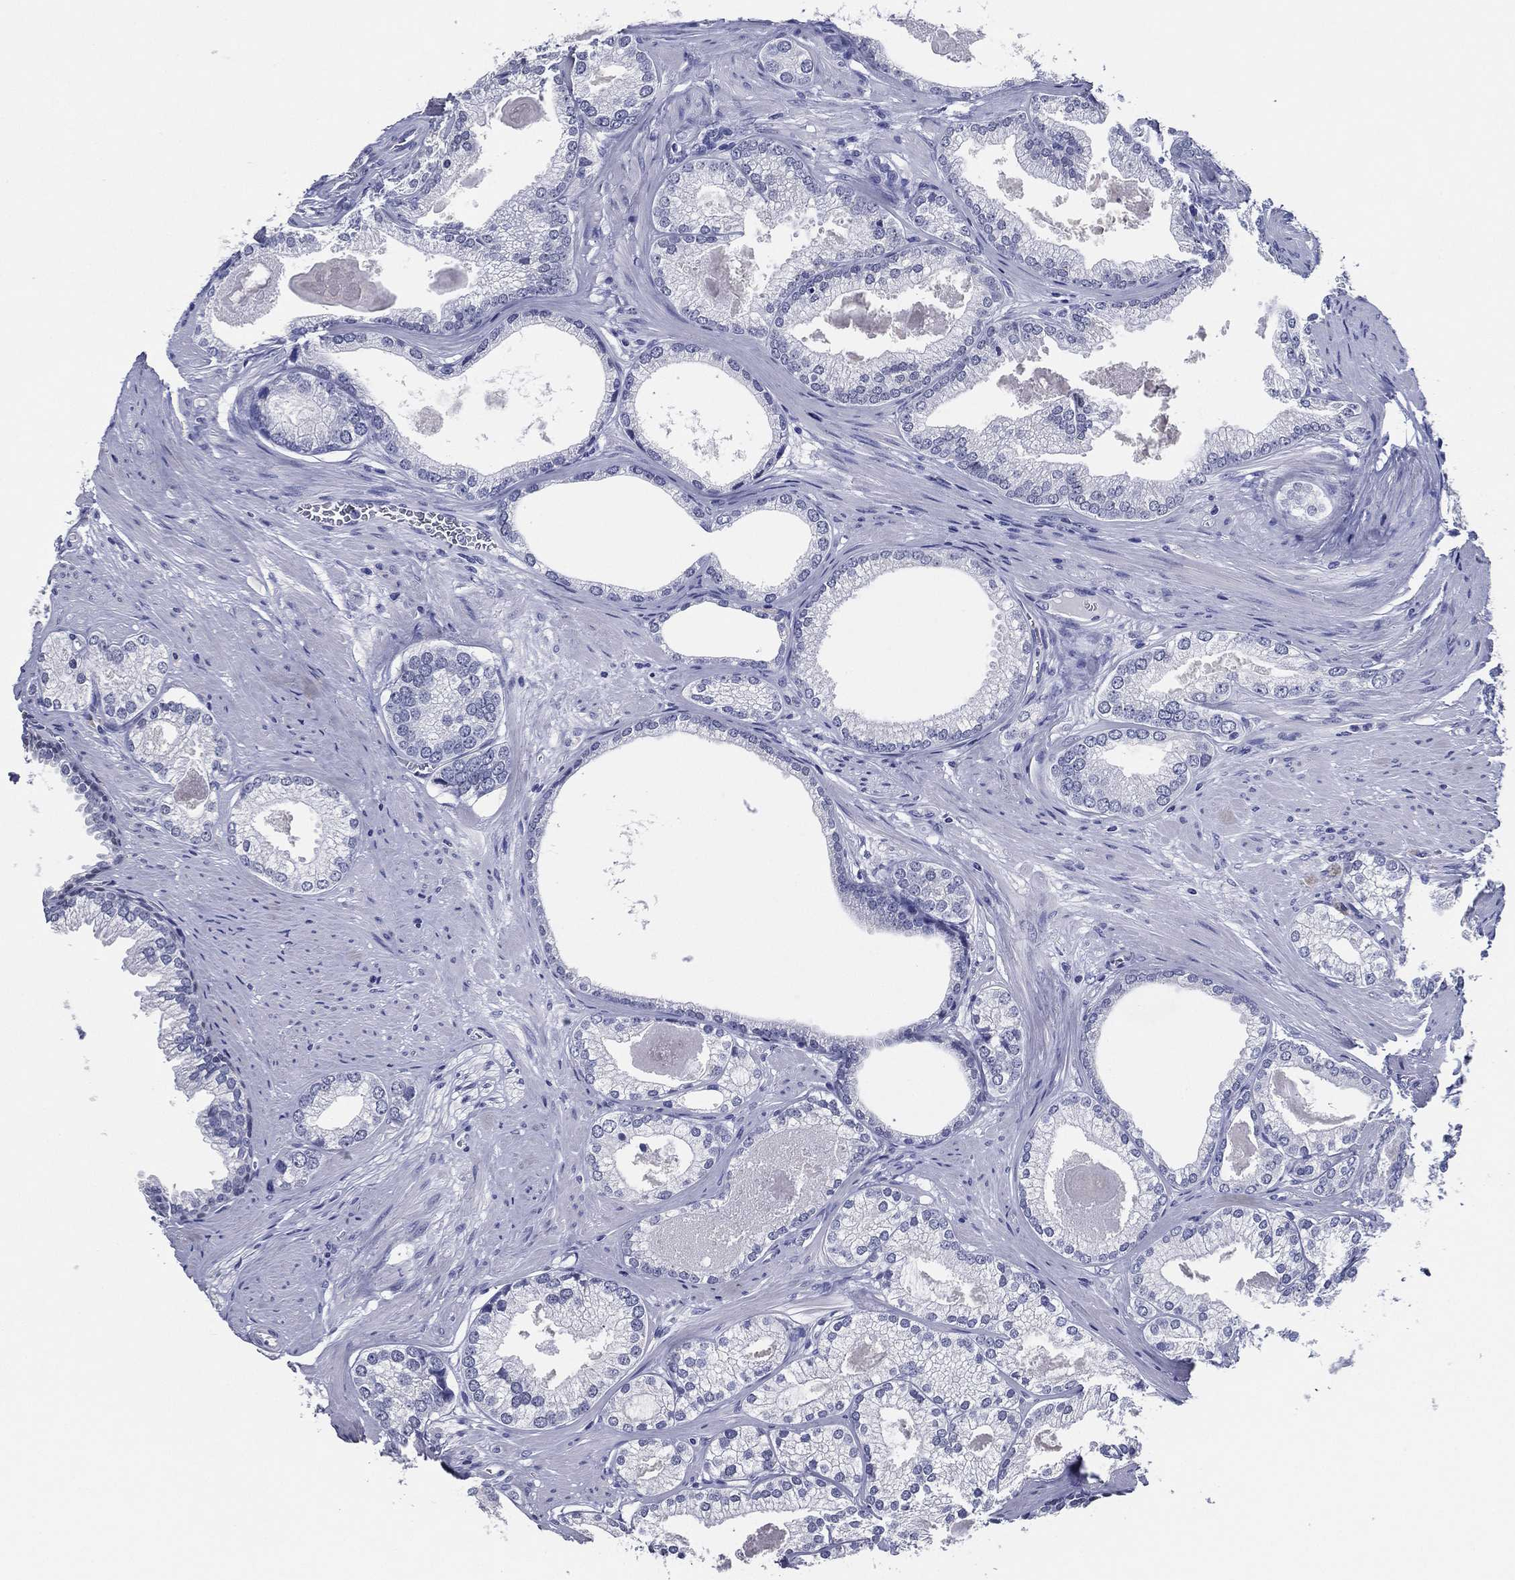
{"staining": {"intensity": "negative", "quantity": "none", "location": "none"}, "tissue": "prostate cancer", "cell_type": "Tumor cells", "image_type": "cancer", "snomed": [{"axis": "morphology", "description": "Adenocarcinoma, High grade"}, {"axis": "topography", "description": "Prostate and seminal vesicle, NOS"}], "caption": "The image demonstrates no staining of tumor cells in adenocarcinoma (high-grade) (prostate).", "gene": "TFAP2A", "patient": {"sex": "male", "age": 62}}